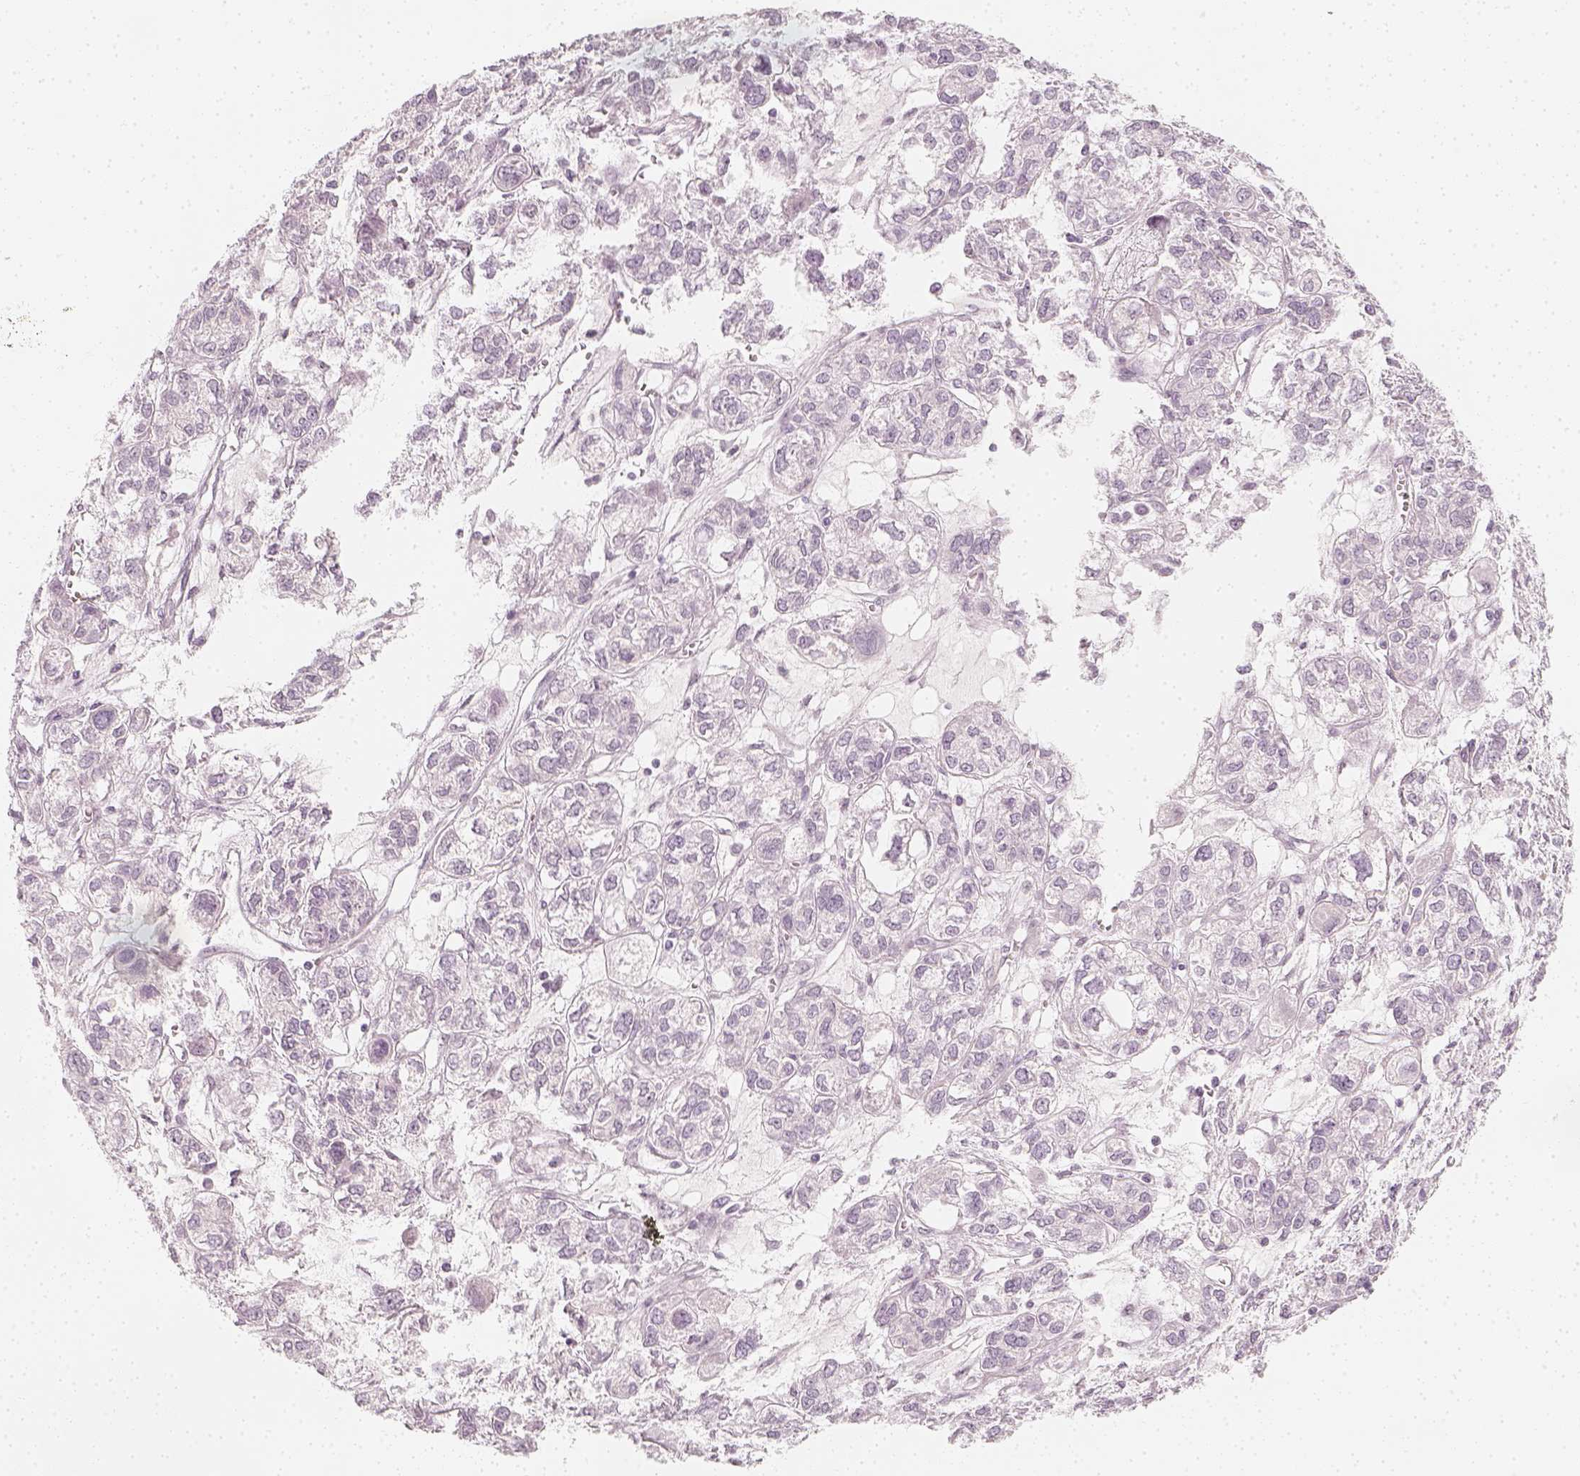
{"staining": {"intensity": "negative", "quantity": "none", "location": "none"}, "tissue": "ovarian cancer", "cell_type": "Tumor cells", "image_type": "cancer", "snomed": [{"axis": "morphology", "description": "Carcinoma, endometroid"}, {"axis": "topography", "description": "Ovary"}], "caption": "There is no significant expression in tumor cells of ovarian cancer.", "gene": "KRTAP2-1", "patient": {"sex": "female", "age": 64}}